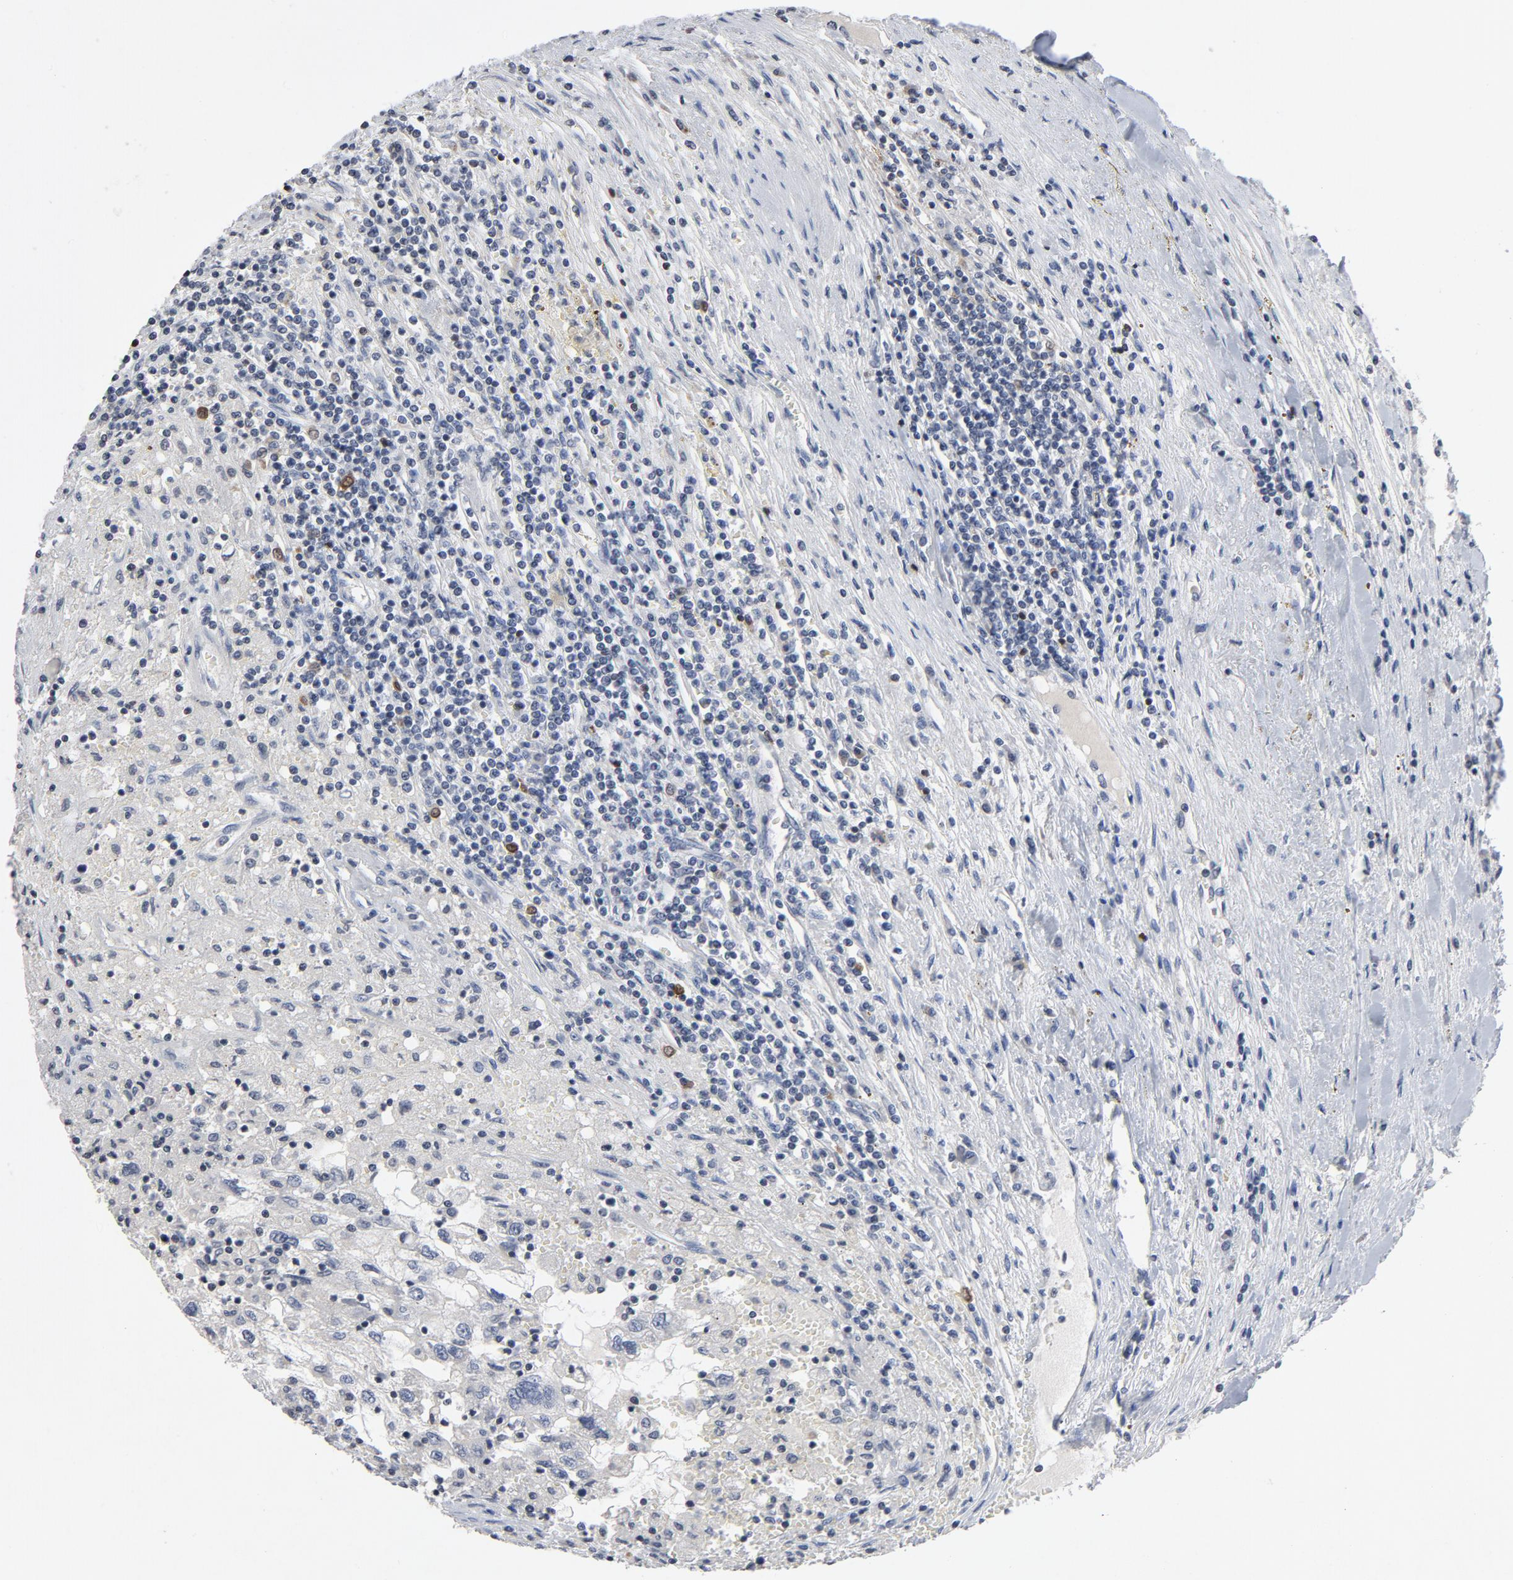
{"staining": {"intensity": "negative", "quantity": "none", "location": "none"}, "tissue": "renal cancer", "cell_type": "Tumor cells", "image_type": "cancer", "snomed": [{"axis": "morphology", "description": "Normal tissue, NOS"}, {"axis": "morphology", "description": "Adenocarcinoma, NOS"}, {"axis": "topography", "description": "Kidney"}], "caption": "The image reveals no significant positivity in tumor cells of renal cancer.", "gene": "TCL1A", "patient": {"sex": "male", "age": 71}}